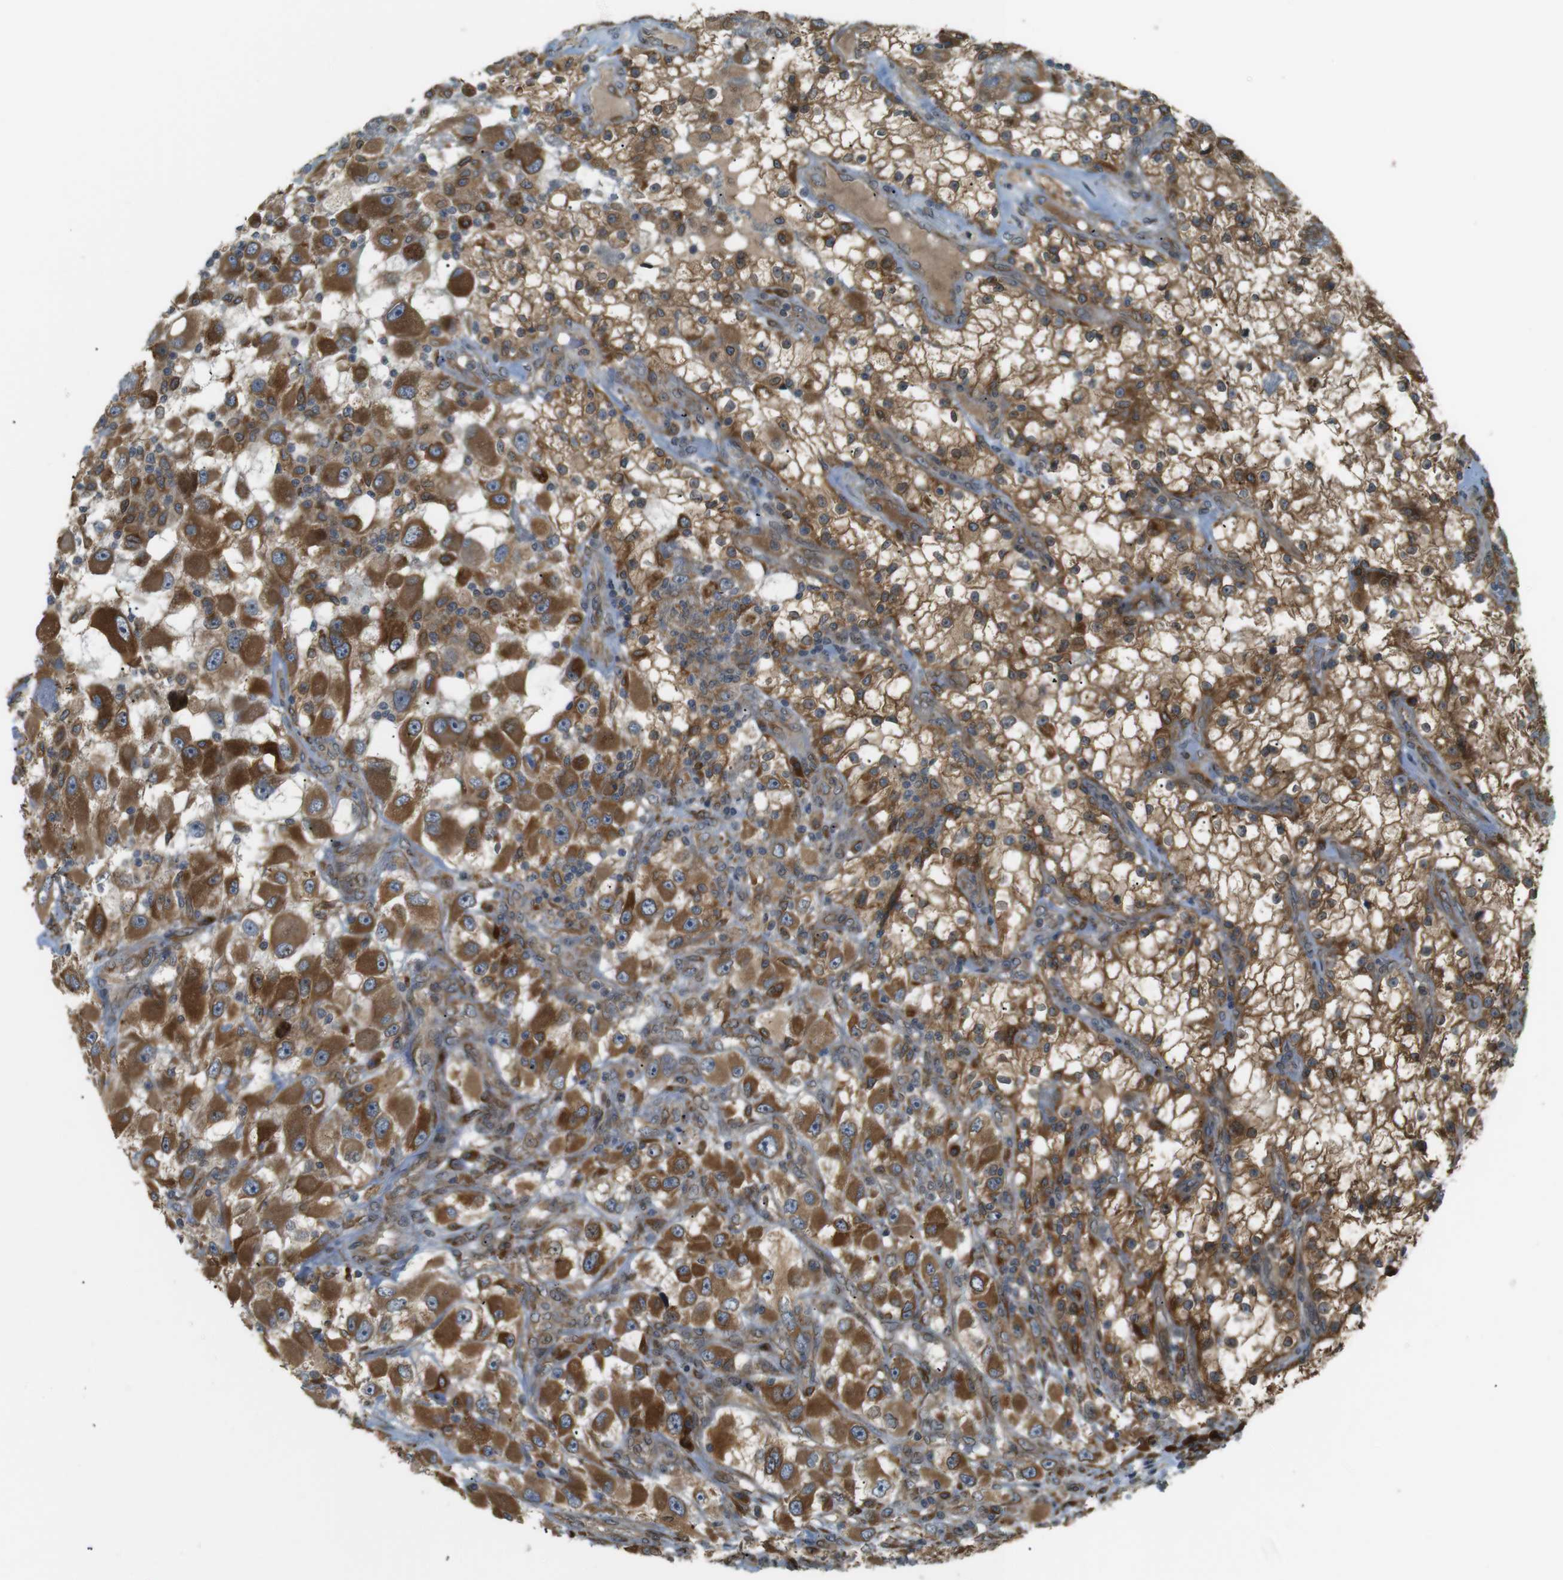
{"staining": {"intensity": "strong", "quantity": ">75%", "location": "cytoplasmic/membranous"}, "tissue": "renal cancer", "cell_type": "Tumor cells", "image_type": "cancer", "snomed": [{"axis": "morphology", "description": "Adenocarcinoma, NOS"}, {"axis": "topography", "description": "Kidney"}], "caption": "Protein staining of renal cancer (adenocarcinoma) tissue shows strong cytoplasmic/membranous expression in approximately >75% of tumor cells.", "gene": "TMED4", "patient": {"sex": "female", "age": 52}}